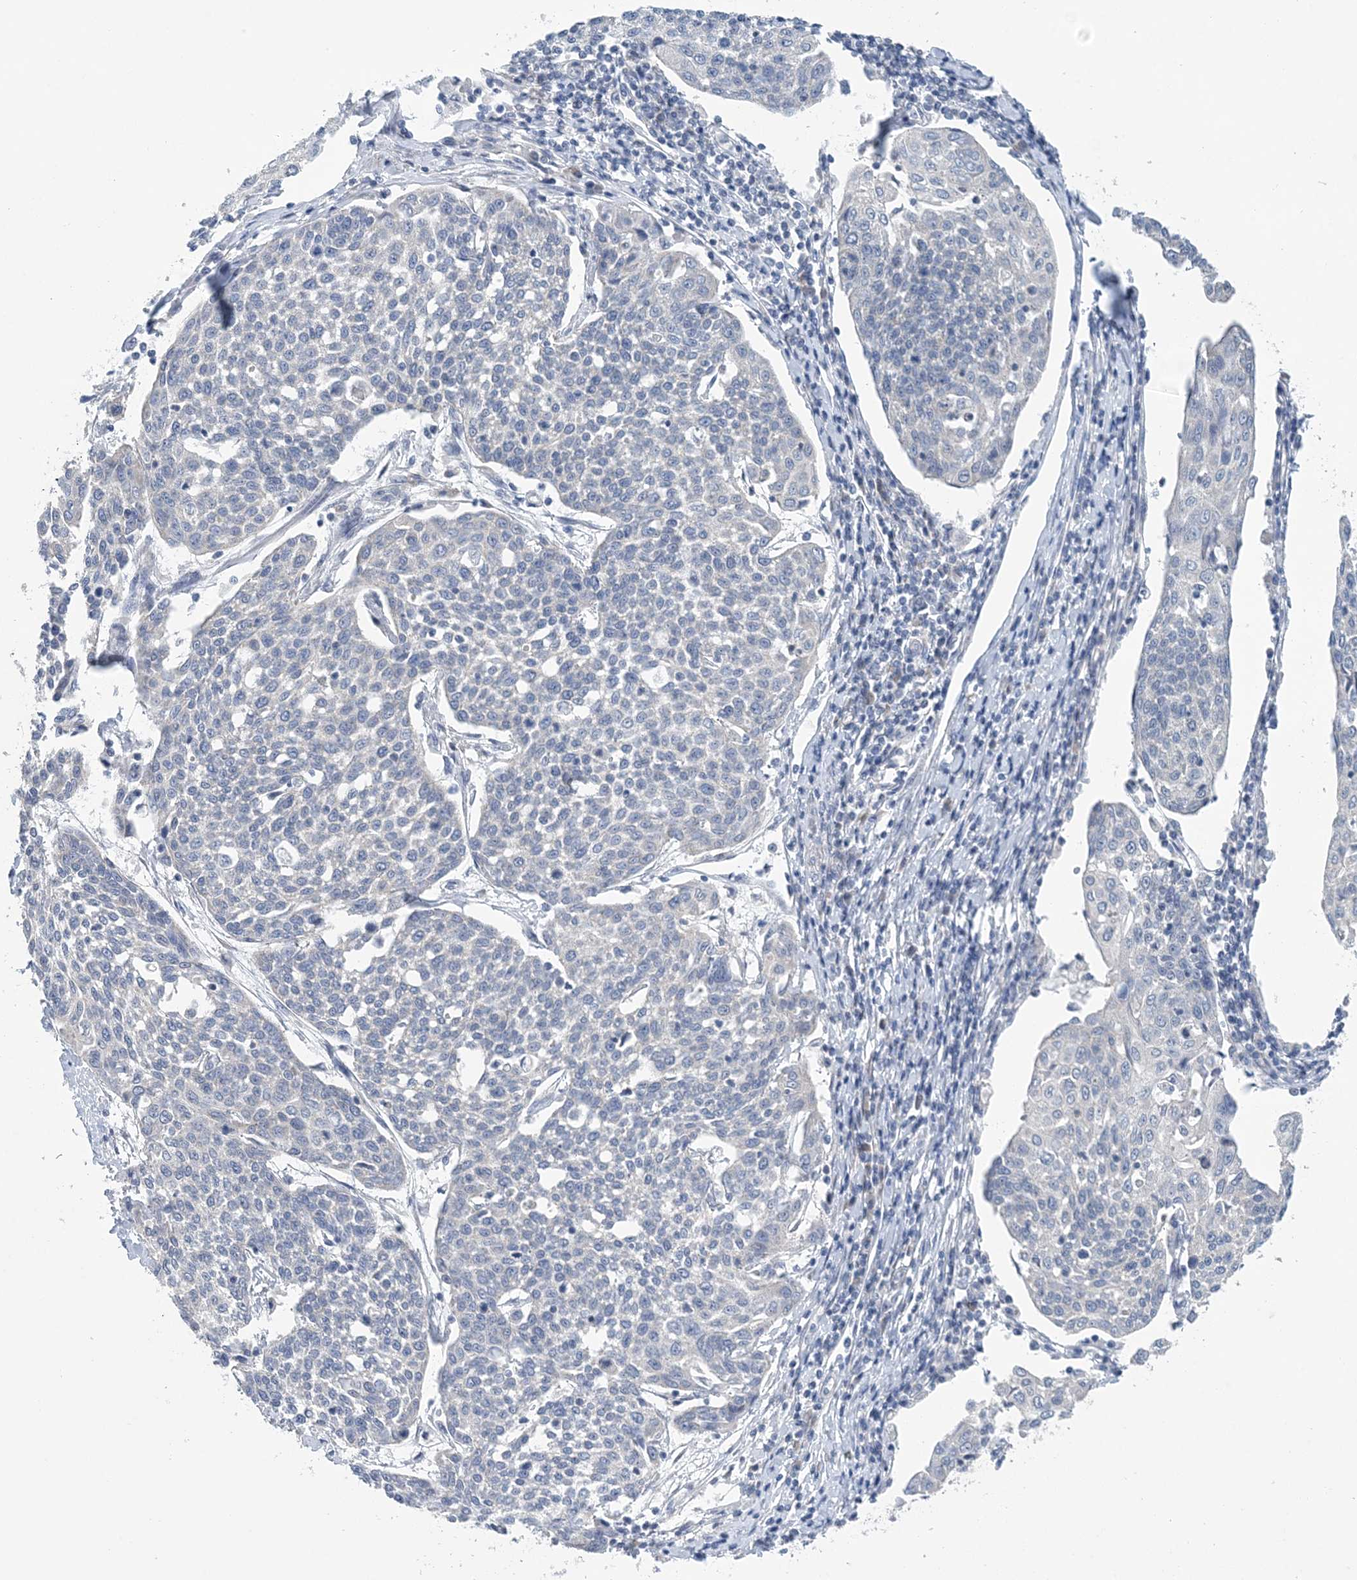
{"staining": {"intensity": "negative", "quantity": "none", "location": "none"}, "tissue": "cervical cancer", "cell_type": "Tumor cells", "image_type": "cancer", "snomed": [{"axis": "morphology", "description": "Squamous cell carcinoma, NOS"}, {"axis": "topography", "description": "Cervix"}], "caption": "Immunohistochemistry of cervical squamous cell carcinoma reveals no expression in tumor cells.", "gene": "COPE", "patient": {"sex": "female", "age": 34}}